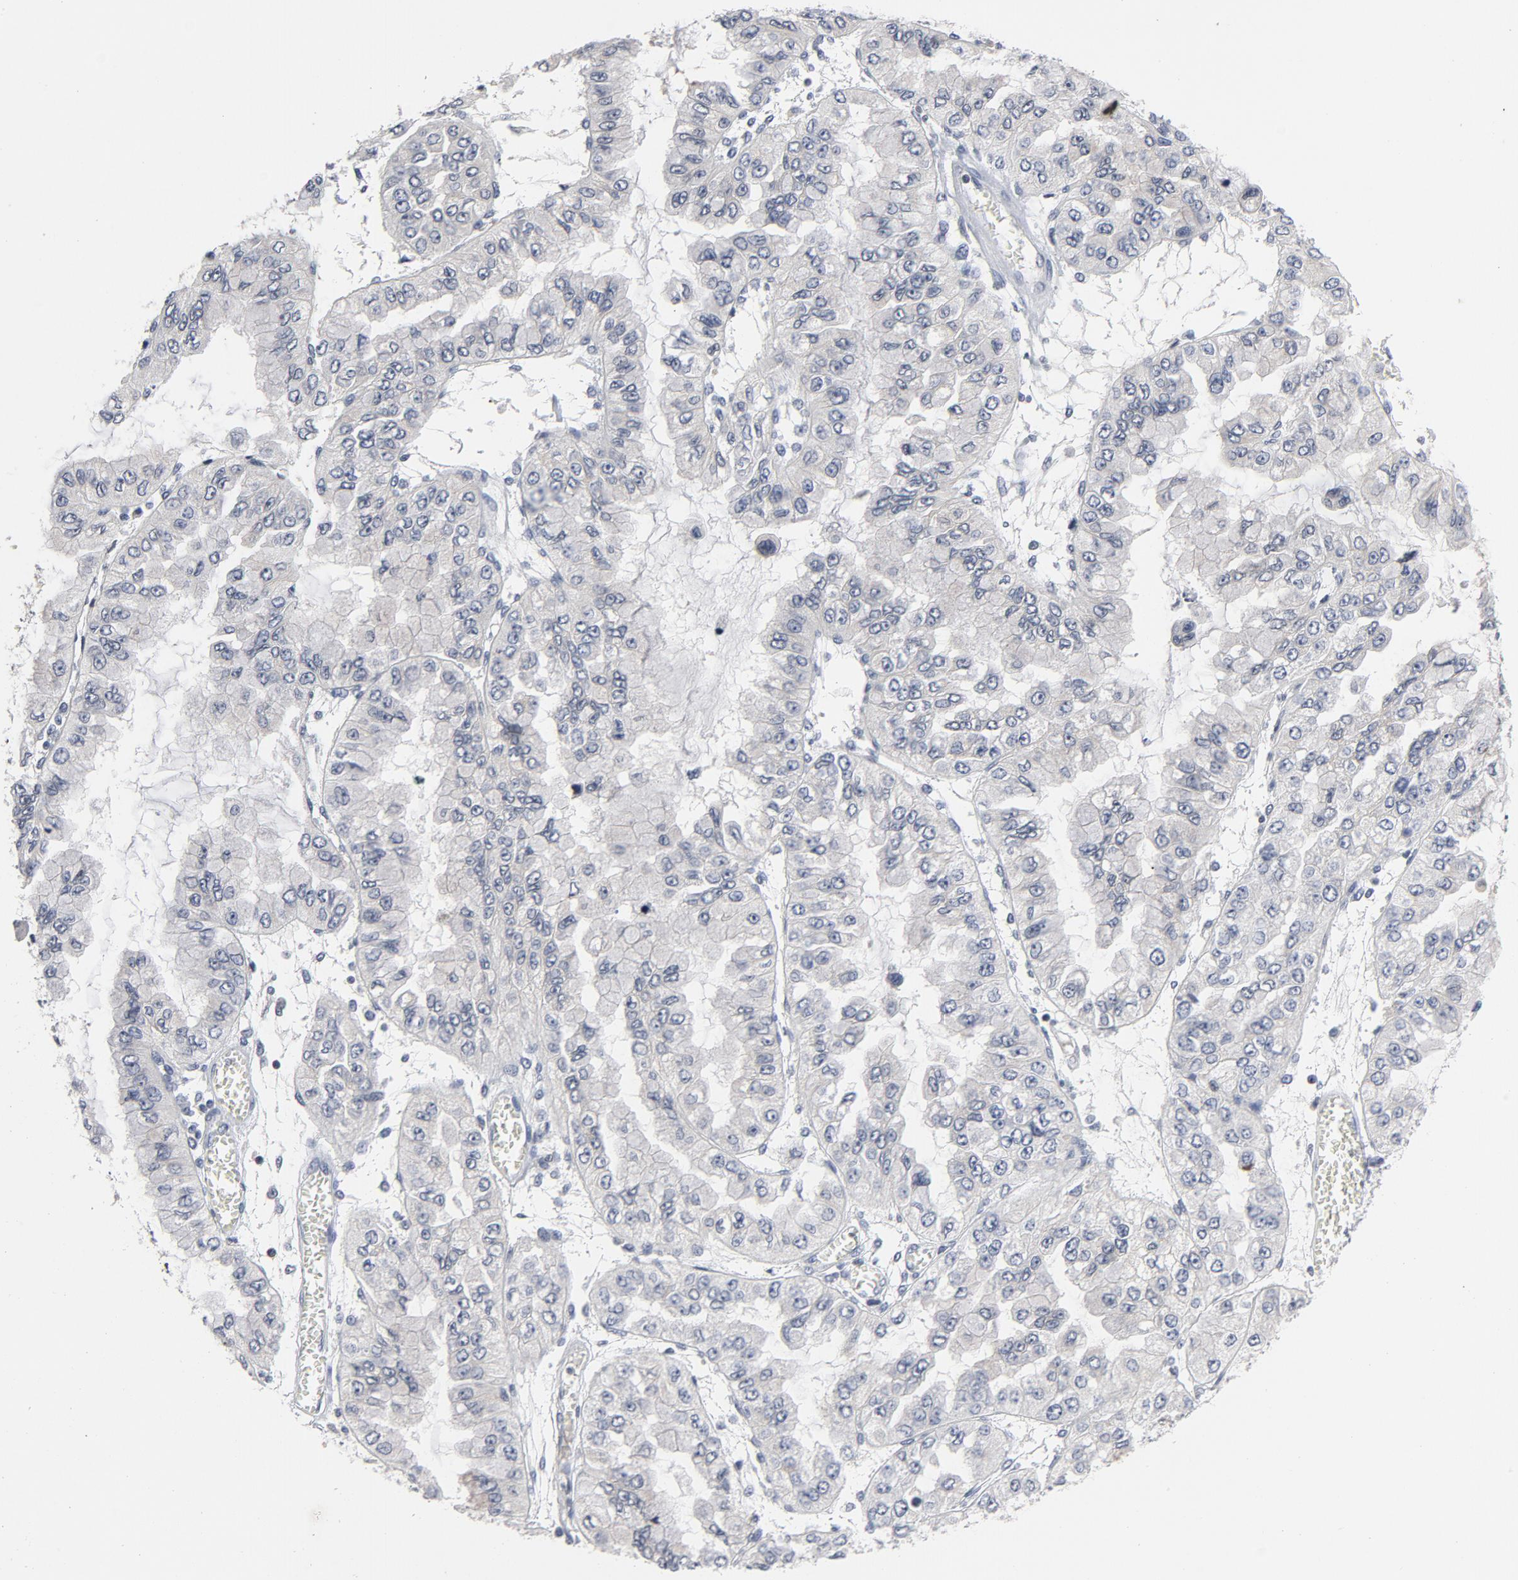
{"staining": {"intensity": "negative", "quantity": "none", "location": "none"}, "tissue": "liver cancer", "cell_type": "Tumor cells", "image_type": "cancer", "snomed": [{"axis": "morphology", "description": "Cholangiocarcinoma"}, {"axis": "topography", "description": "Liver"}], "caption": "The IHC photomicrograph has no significant positivity in tumor cells of liver cancer tissue.", "gene": "TCL1A", "patient": {"sex": "female", "age": 79}}